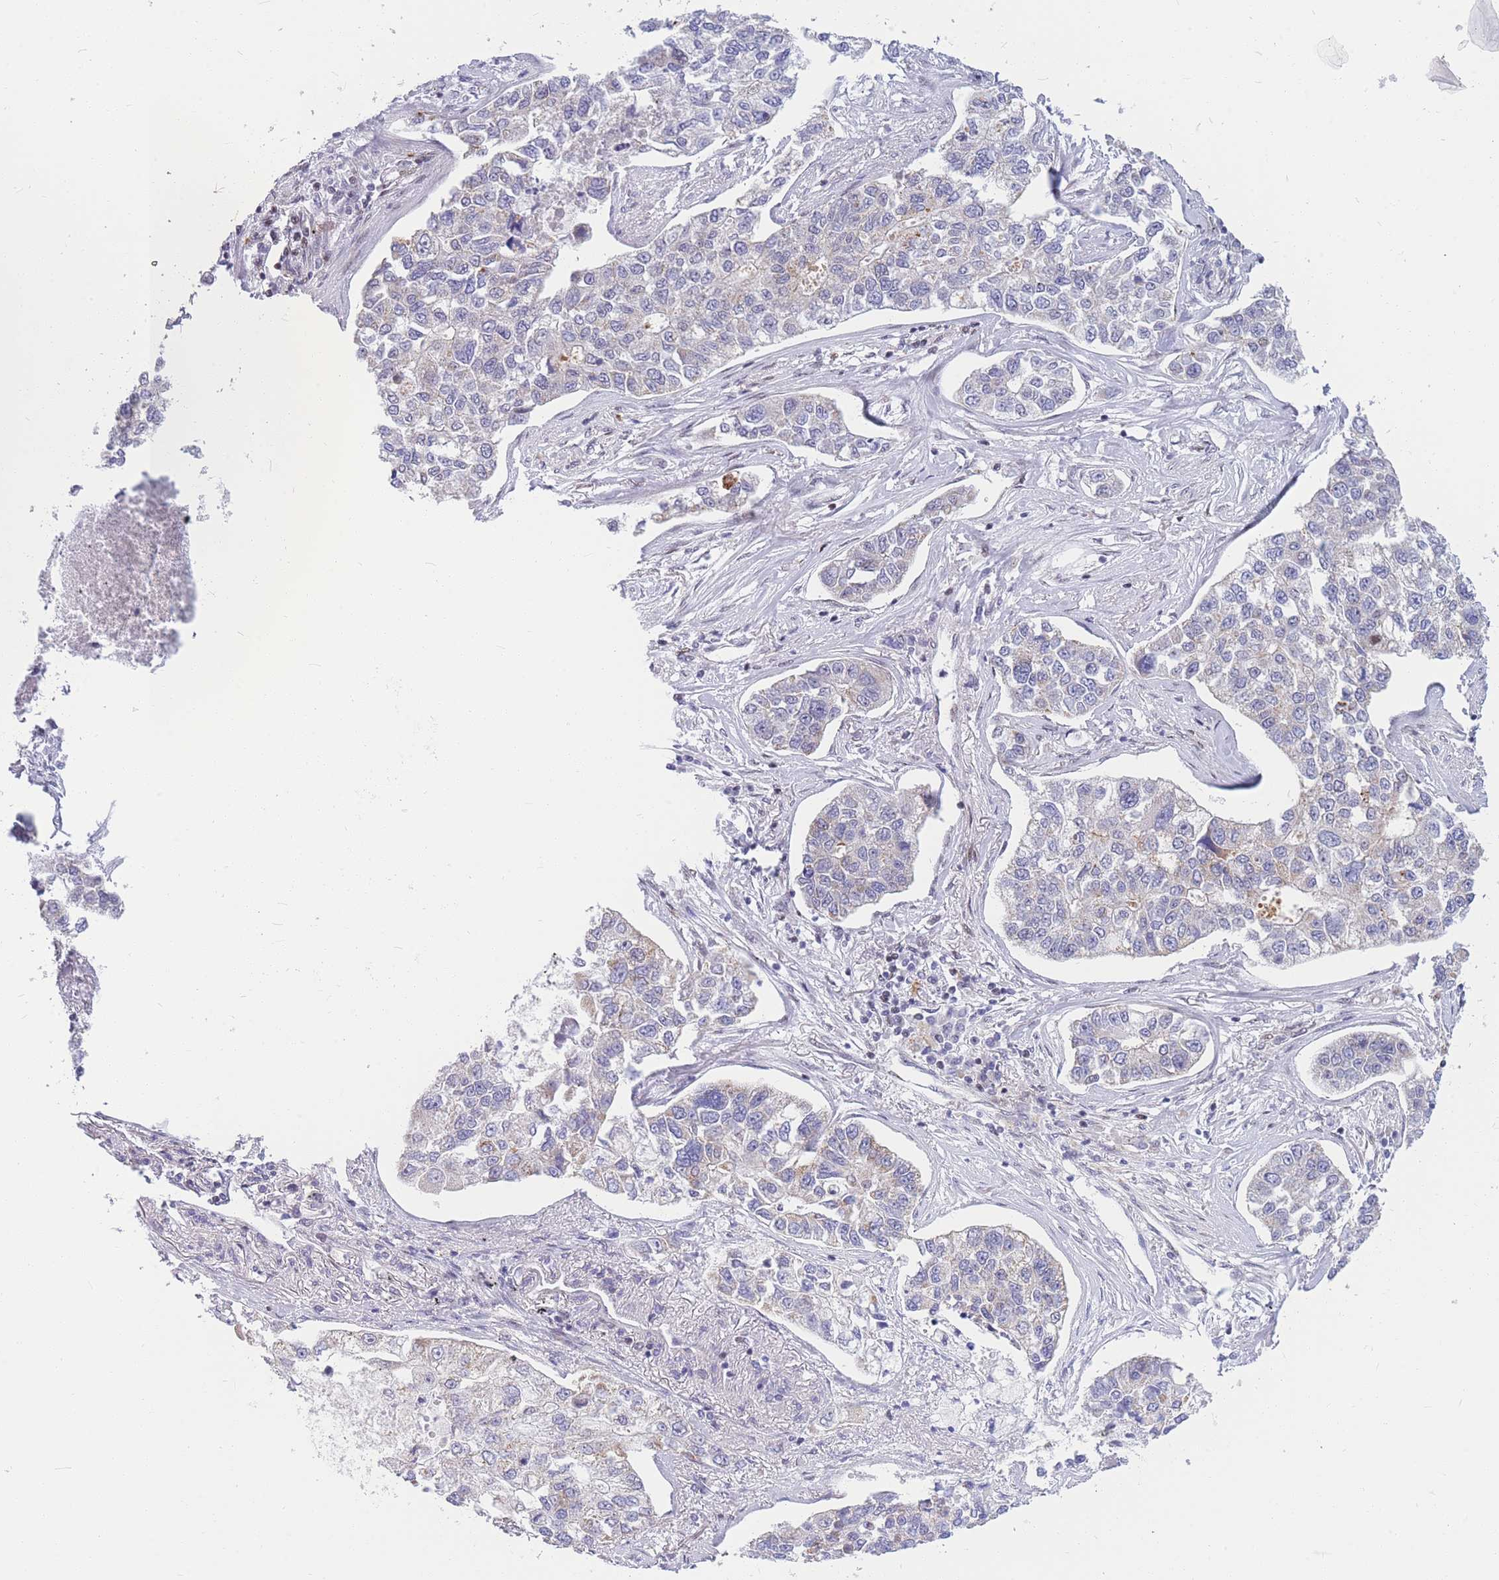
{"staining": {"intensity": "negative", "quantity": "none", "location": "none"}, "tissue": "lung cancer", "cell_type": "Tumor cells", "image_type": "cancer", "snomed": [{"axis": "morphology", "description": "Adenocarcinoma, NOS"}, {"axis": "topography", "description": "Lung"}], "caption": "Immunohistochemical staining of human lung cancer (adenocarcinoma) exhibits no significant expression in tumor cells. (IHC, brightfield microscopy, high magnification).", "gene": "MOB4", "patient": {"sex": "male", "age": 49}}